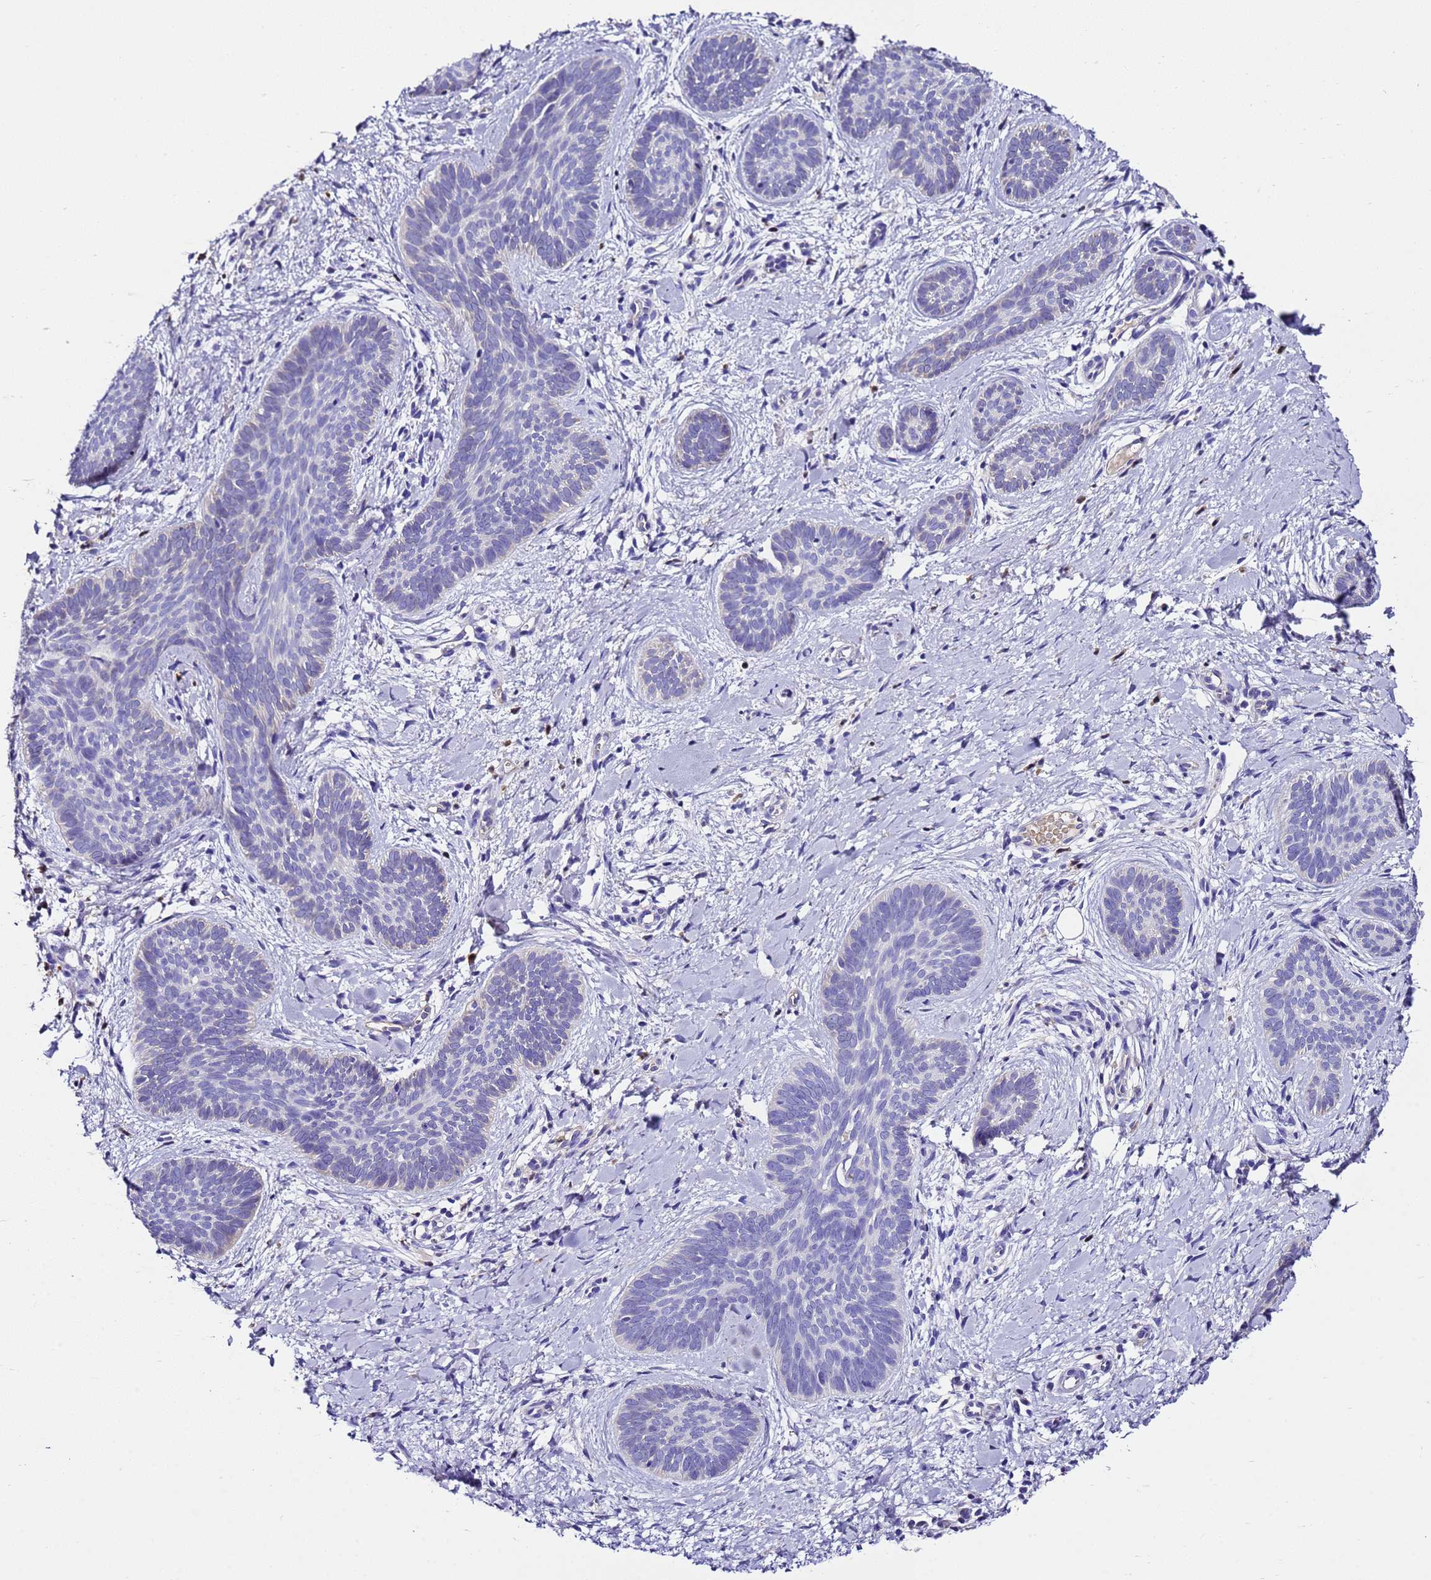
{"staining": {"intensity": "negative", "quantity": "none", "location": "none"}, "tissue": "skin cancer", "cell_type": "Tumor cells", "image_type": "cancer", "snomed": [{"axis": "morphology", "description": "Basal cell carcinoma"}, {"axis": "topography", "description": "Skin"}], "caption": "IHC histopathology image of human skin cancer (basal cell carcinoma) stained for a protein (brown), which shows no staining in tumor cells.", "gene": "UGT2A1", "patient": {"sex": "female", "age": 81}}